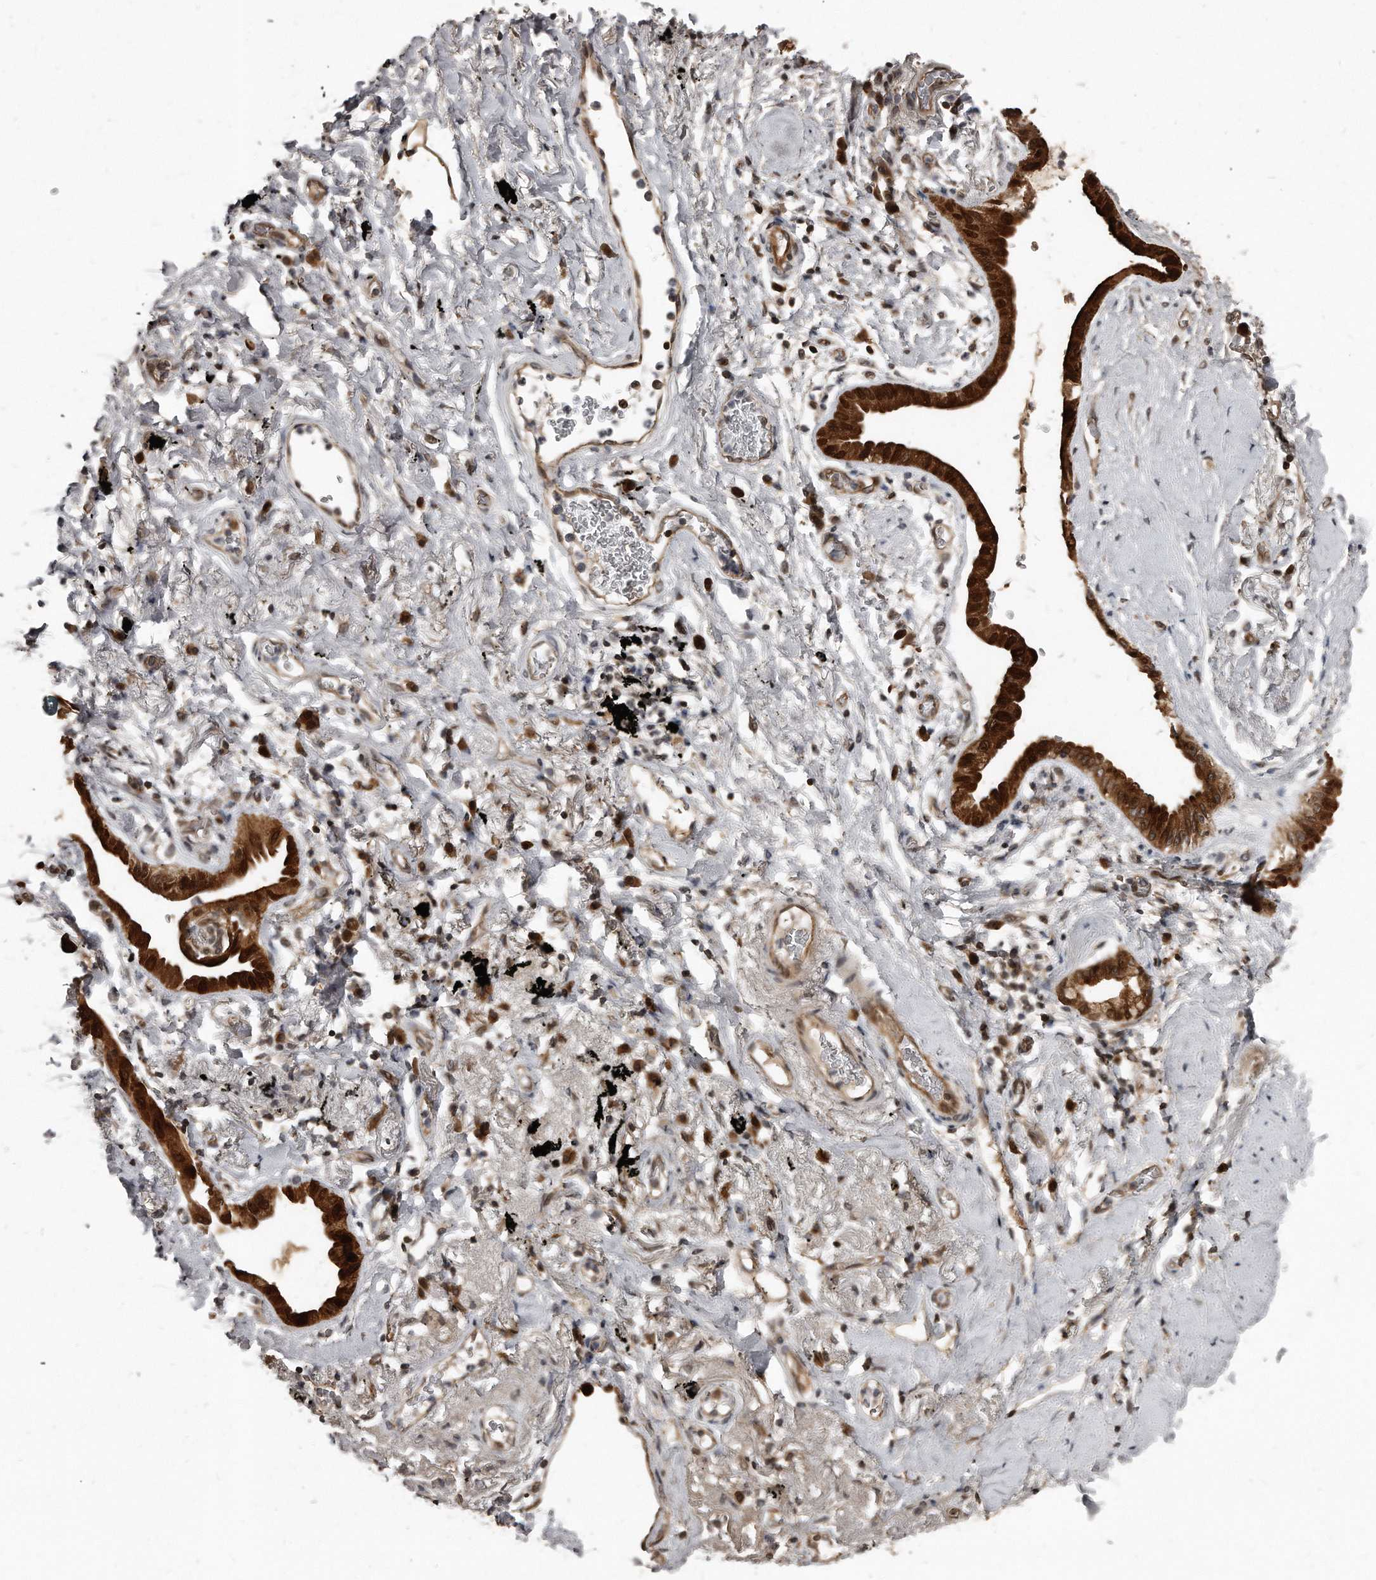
{"staining": {"intensity": "strong", "quantity": ">75%", "location": "cytoplasmic/membranous,nuclear"}, "tissue": "lung cancer", "cell_type": "Tumor cells", "image_type": "cancer", "snomed": [{"axis": "morphology", "description": "Adenocarcinoma, NOS"}, {"axis": "topography", "description": "Lung"}], "caption": "Protein staining of lung cancer (adenocarcinoma) tissue reveals strong cytoplasmic/membranous and nuclear staining in approximately >75% of tumor cells.", "gene": "GCH1", "patient": {"sex": "female", "age": 70}}